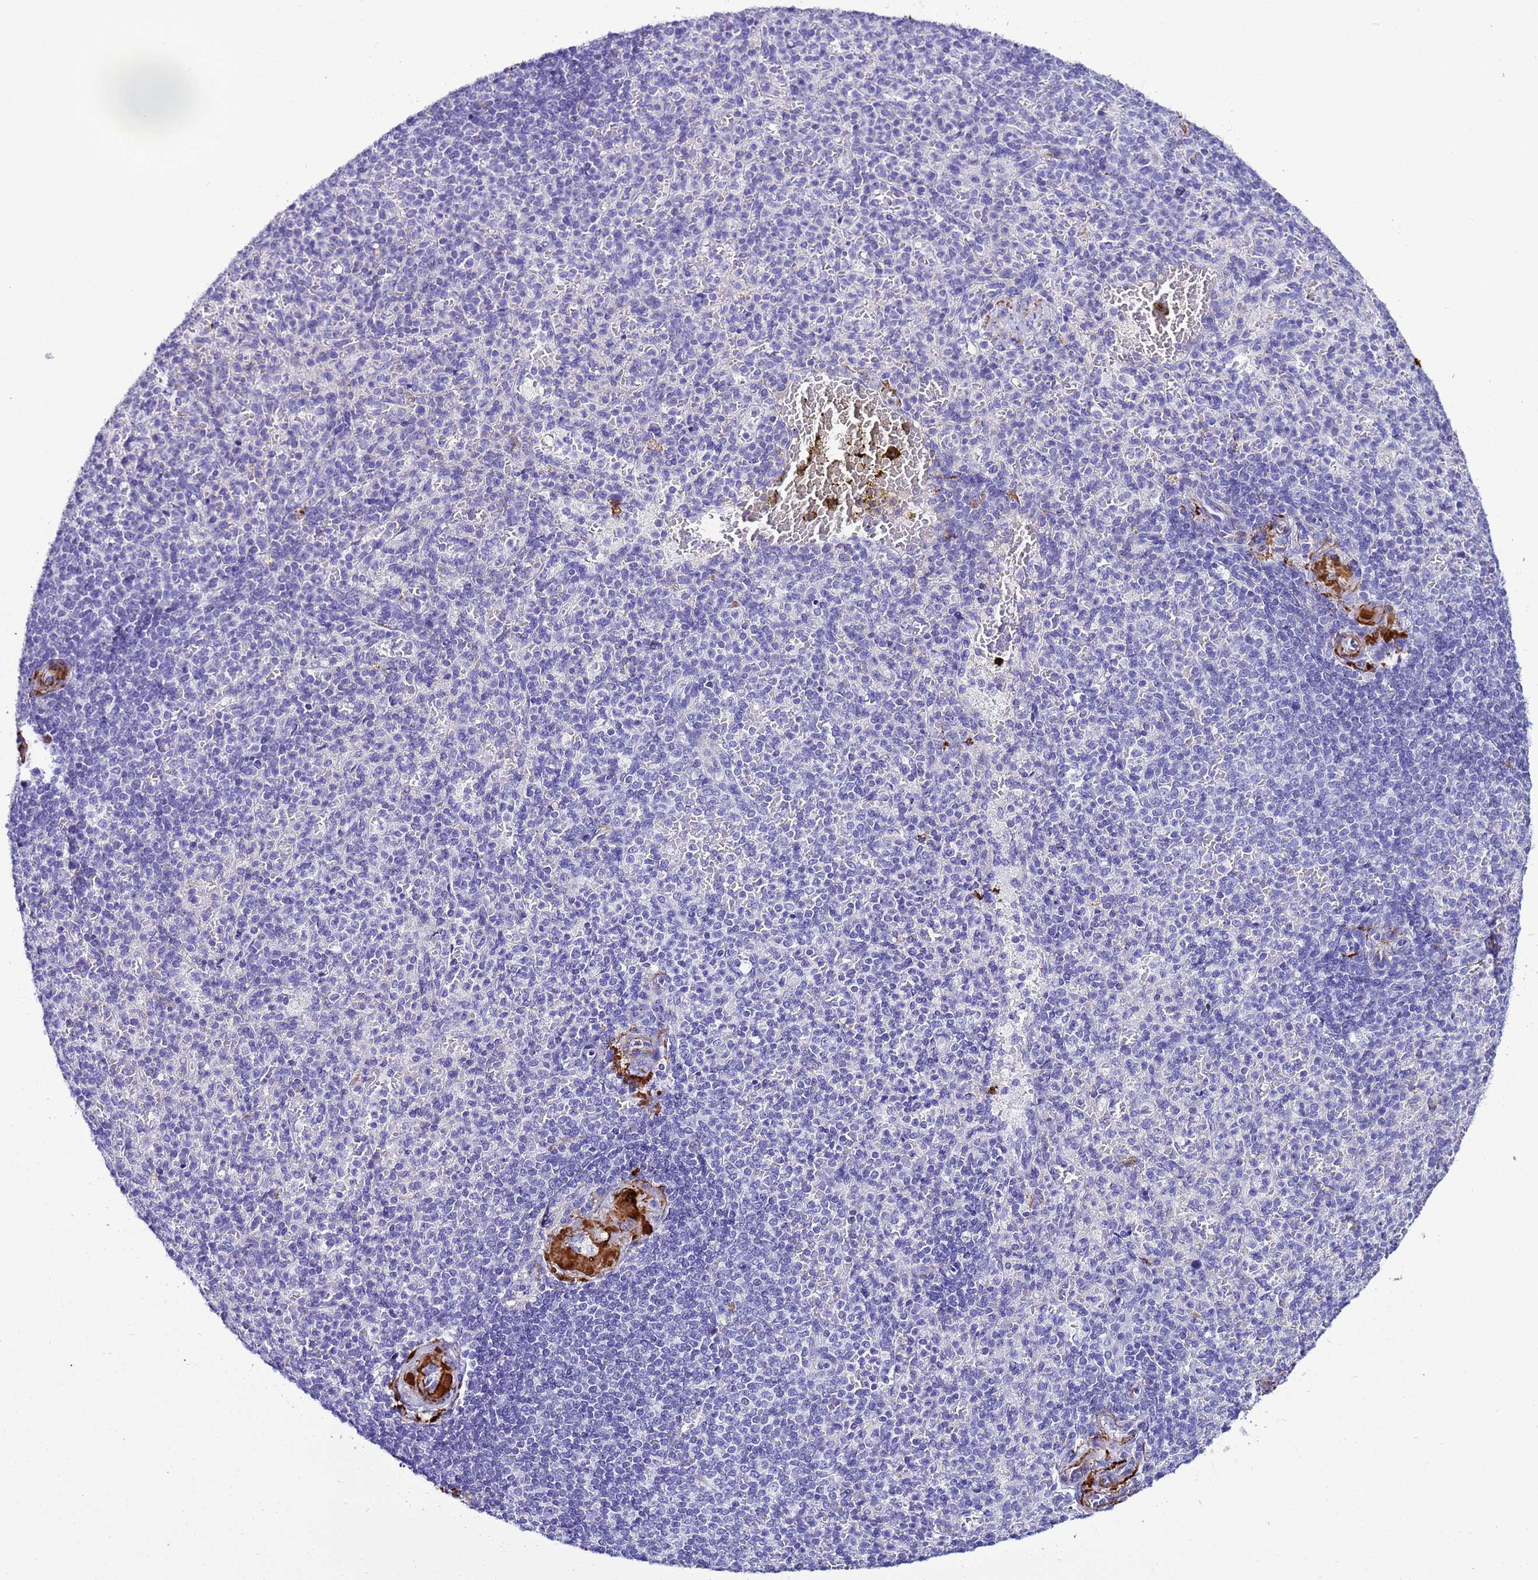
{"staining": {"intensity": "negative", "quantity": "none", "location": "none"}, "tissue": "spleen", "cell_type": "Cells in red pulp", "image_type": "normal", "snomed": [{"axis": "morphology", "description": "Normal tissue, NOS"}, {"axis": "topography", "description": "Spleen"}], "caption": "This photomicrograph is of normal spleen stained with IHC to label a protein in brown with the nuclei are counter-stained blue. There is no staining in cells in red pulp.", "gene": "CFHR1", "patient": {"sex": "female", "age": 74}}